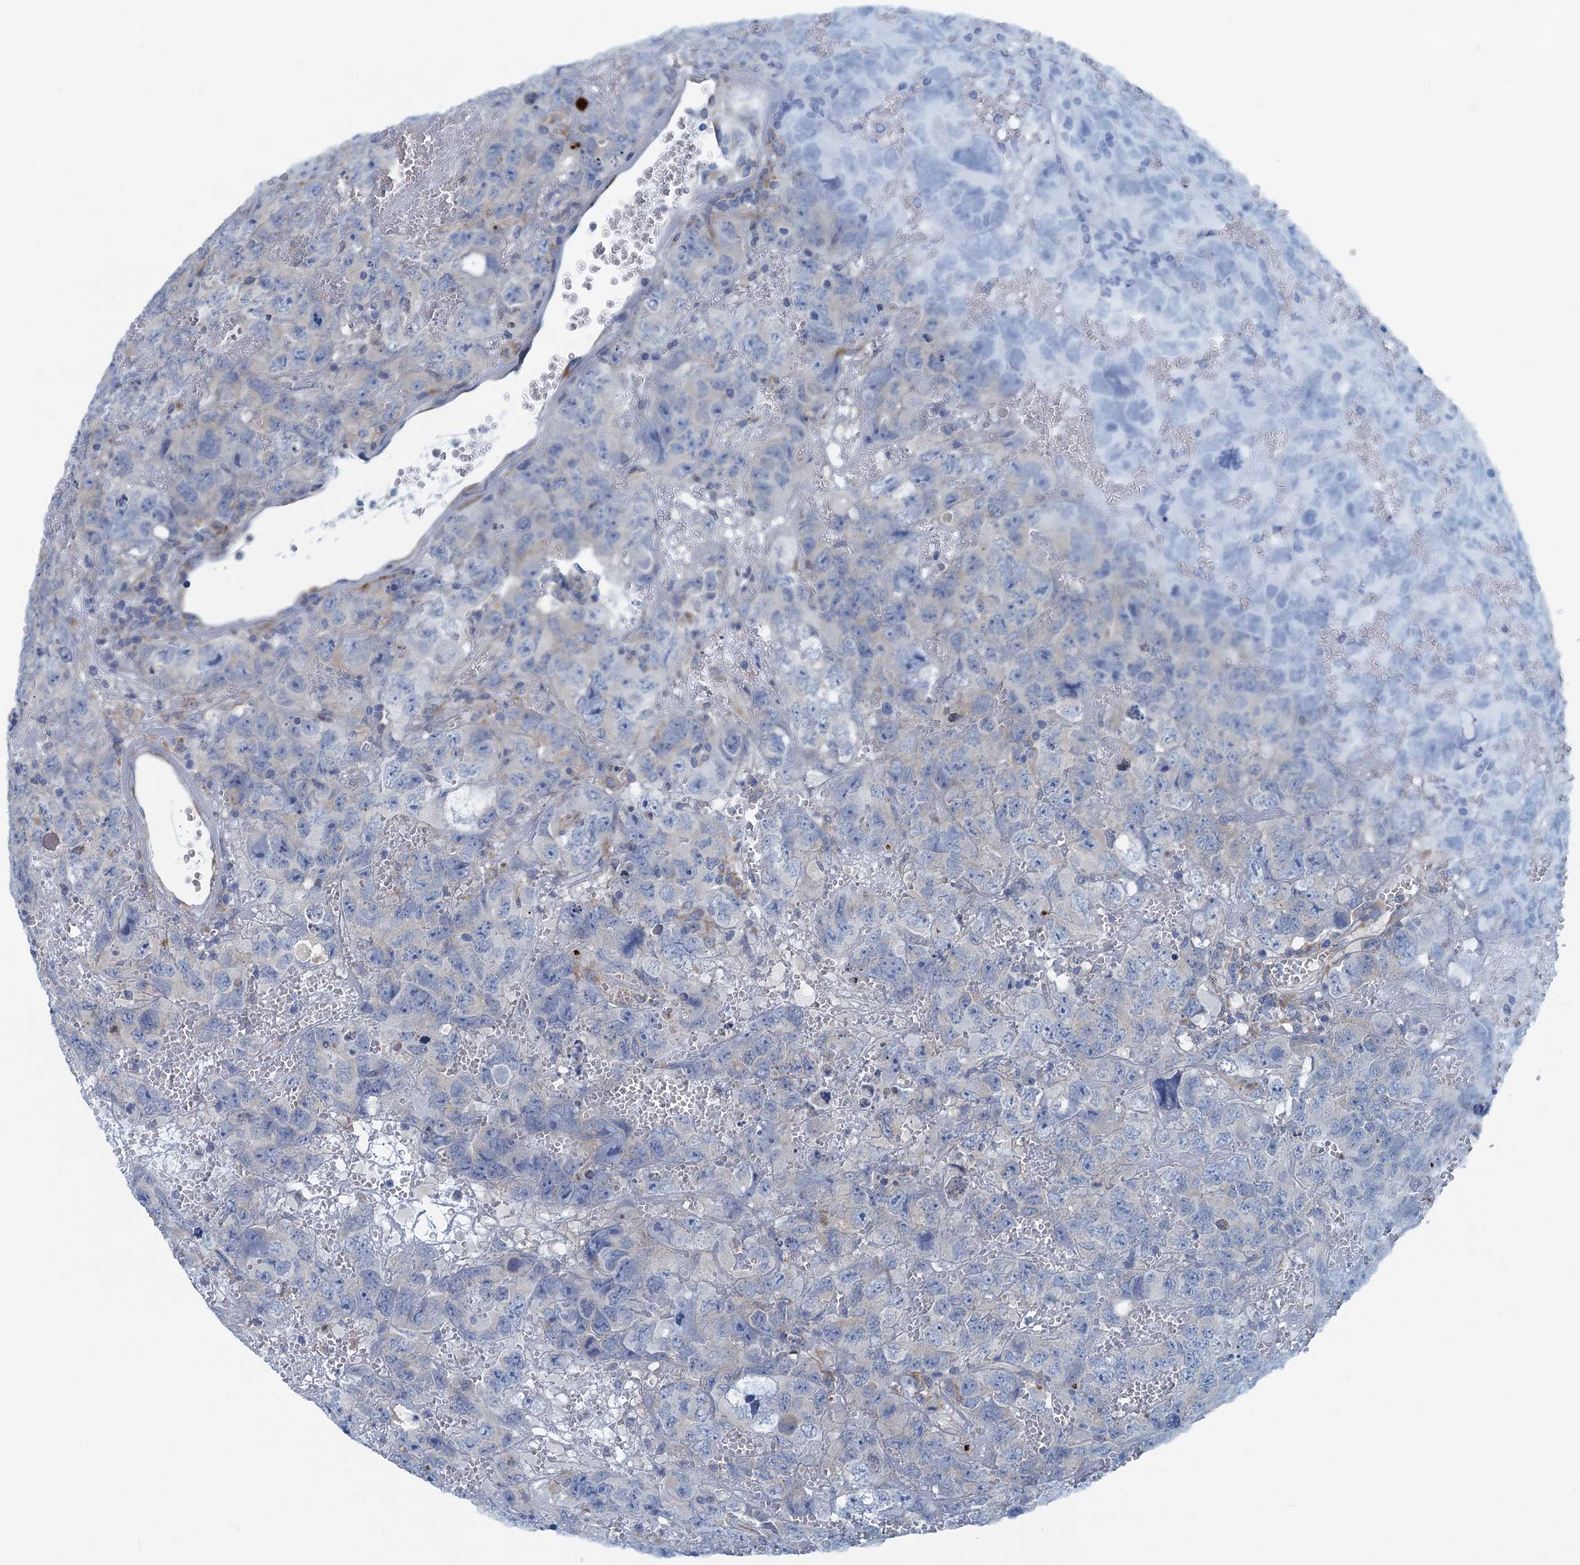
{"staining": {"intensity": "negative", "quantity": "none", "location": "none"}, "tissue": "testis cancer", "cell_type": "Tumor cells", "image_type": "cancer", "snomed": [{"axis": "morphology", "description": "Carcinoma, Embryonal, NOS"}, {"axis": "topography", "description": "Testis"}], "caption": "High power microscopy photomicrograph of an IHC micrograph of embryonal carcinoma (testis), revealing no significant expression in tumor cells. (DAB (3,3'-diaminobenzidine) immunohistochemistry visualized using brightfield microscopy, high magnification).", "gene": "MYDGF", "patient": {"sex": "male", "age": 45}}